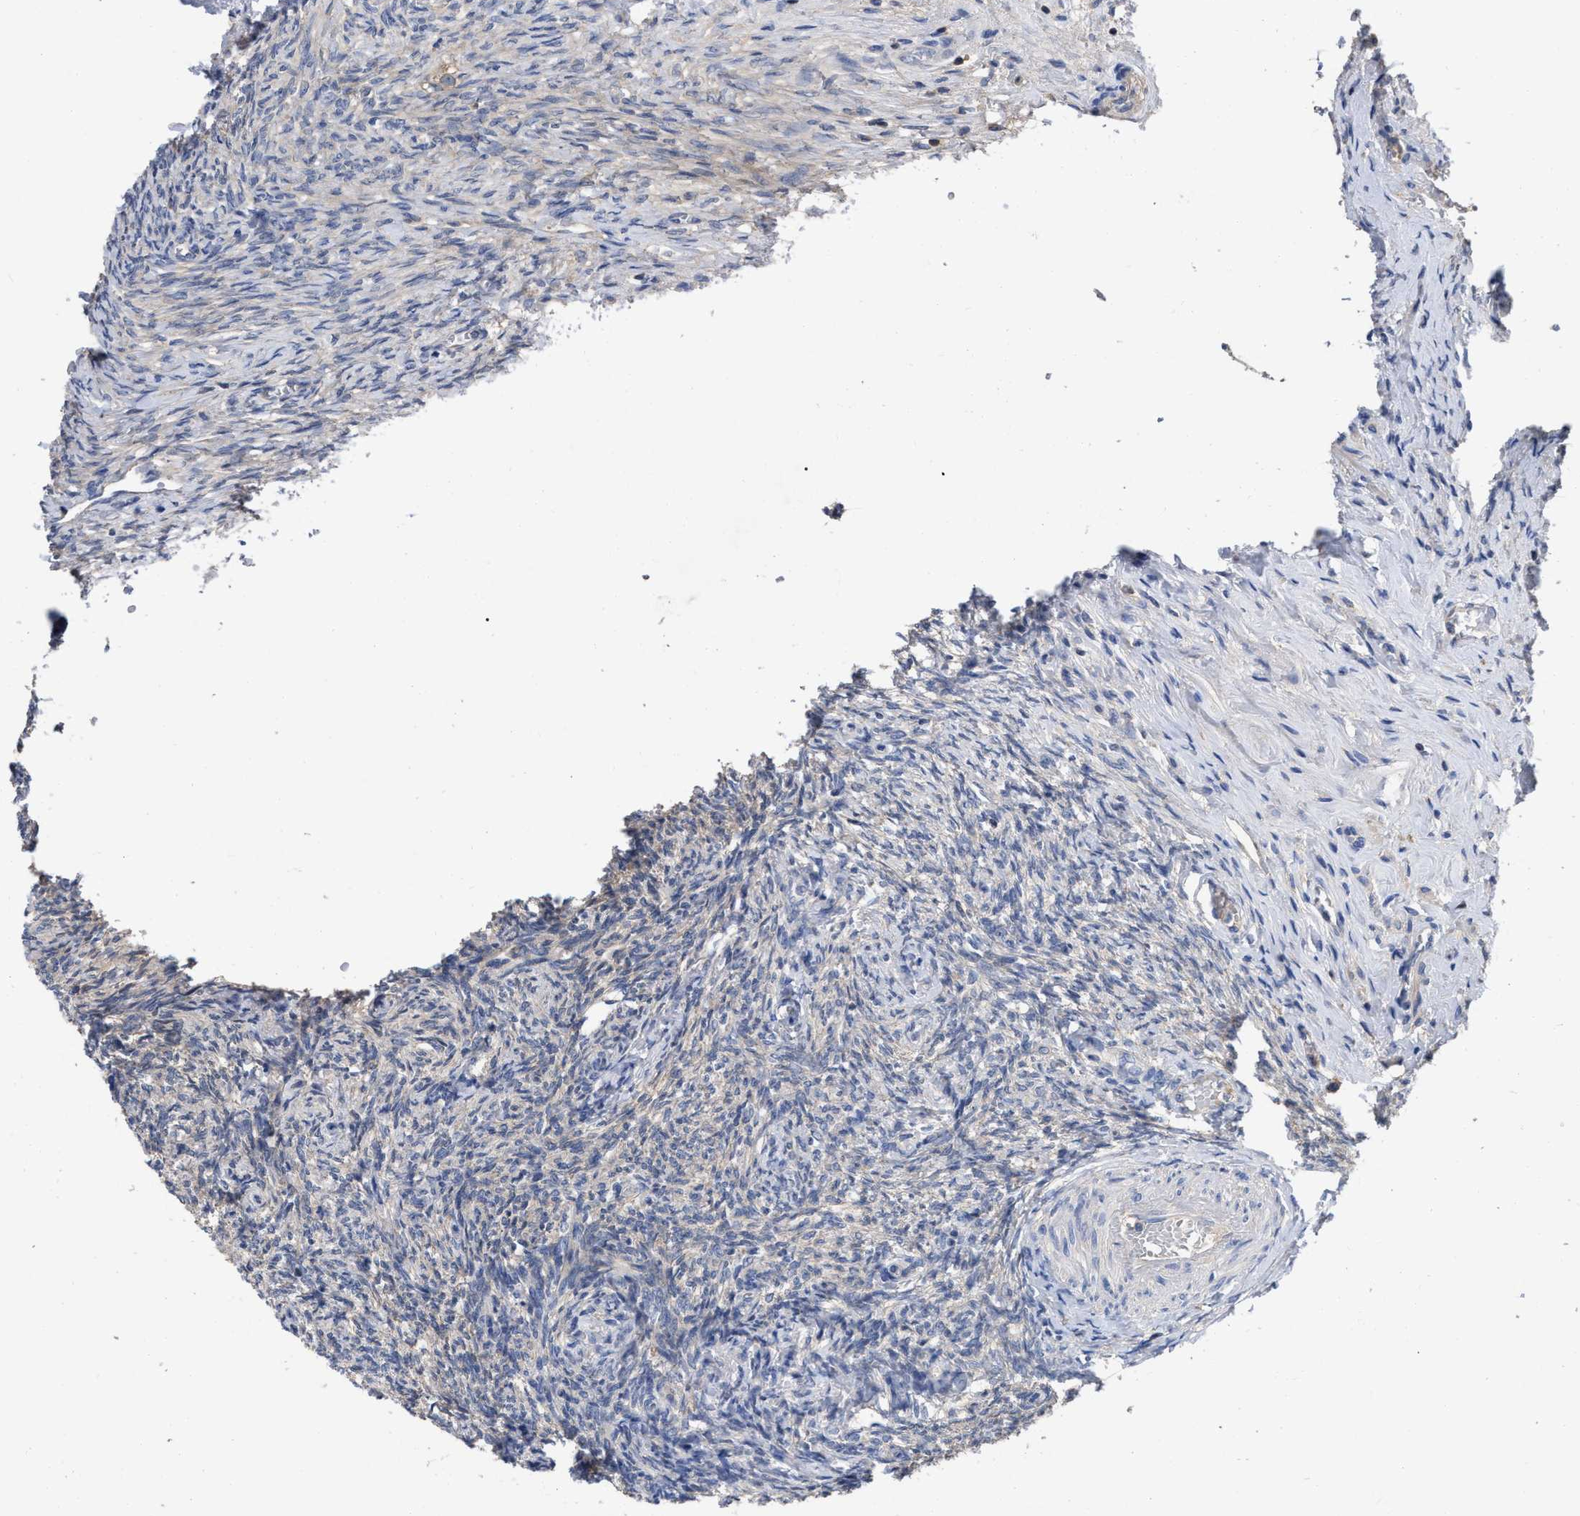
{"staining": {"intensity": "moderate", "quantity": ">75%", "location": "cytoplasmic/membranous"}, "tissue": "ovary", "cell_type": "Follicle cells", "image_type": "normal", "snomed": [{"axis": "morphology", "description": "Normal tissue, NOS"}, {"axis": "topography", "description": "Ovary"}], "caption": "The image displays staining of normal ovary, revealing moderate cytoplasmic/membranous protein expression (brown color) within follicle cells.", "gene": "RAP1GDS1", "patient": {"sex": "female", "age": 41}}